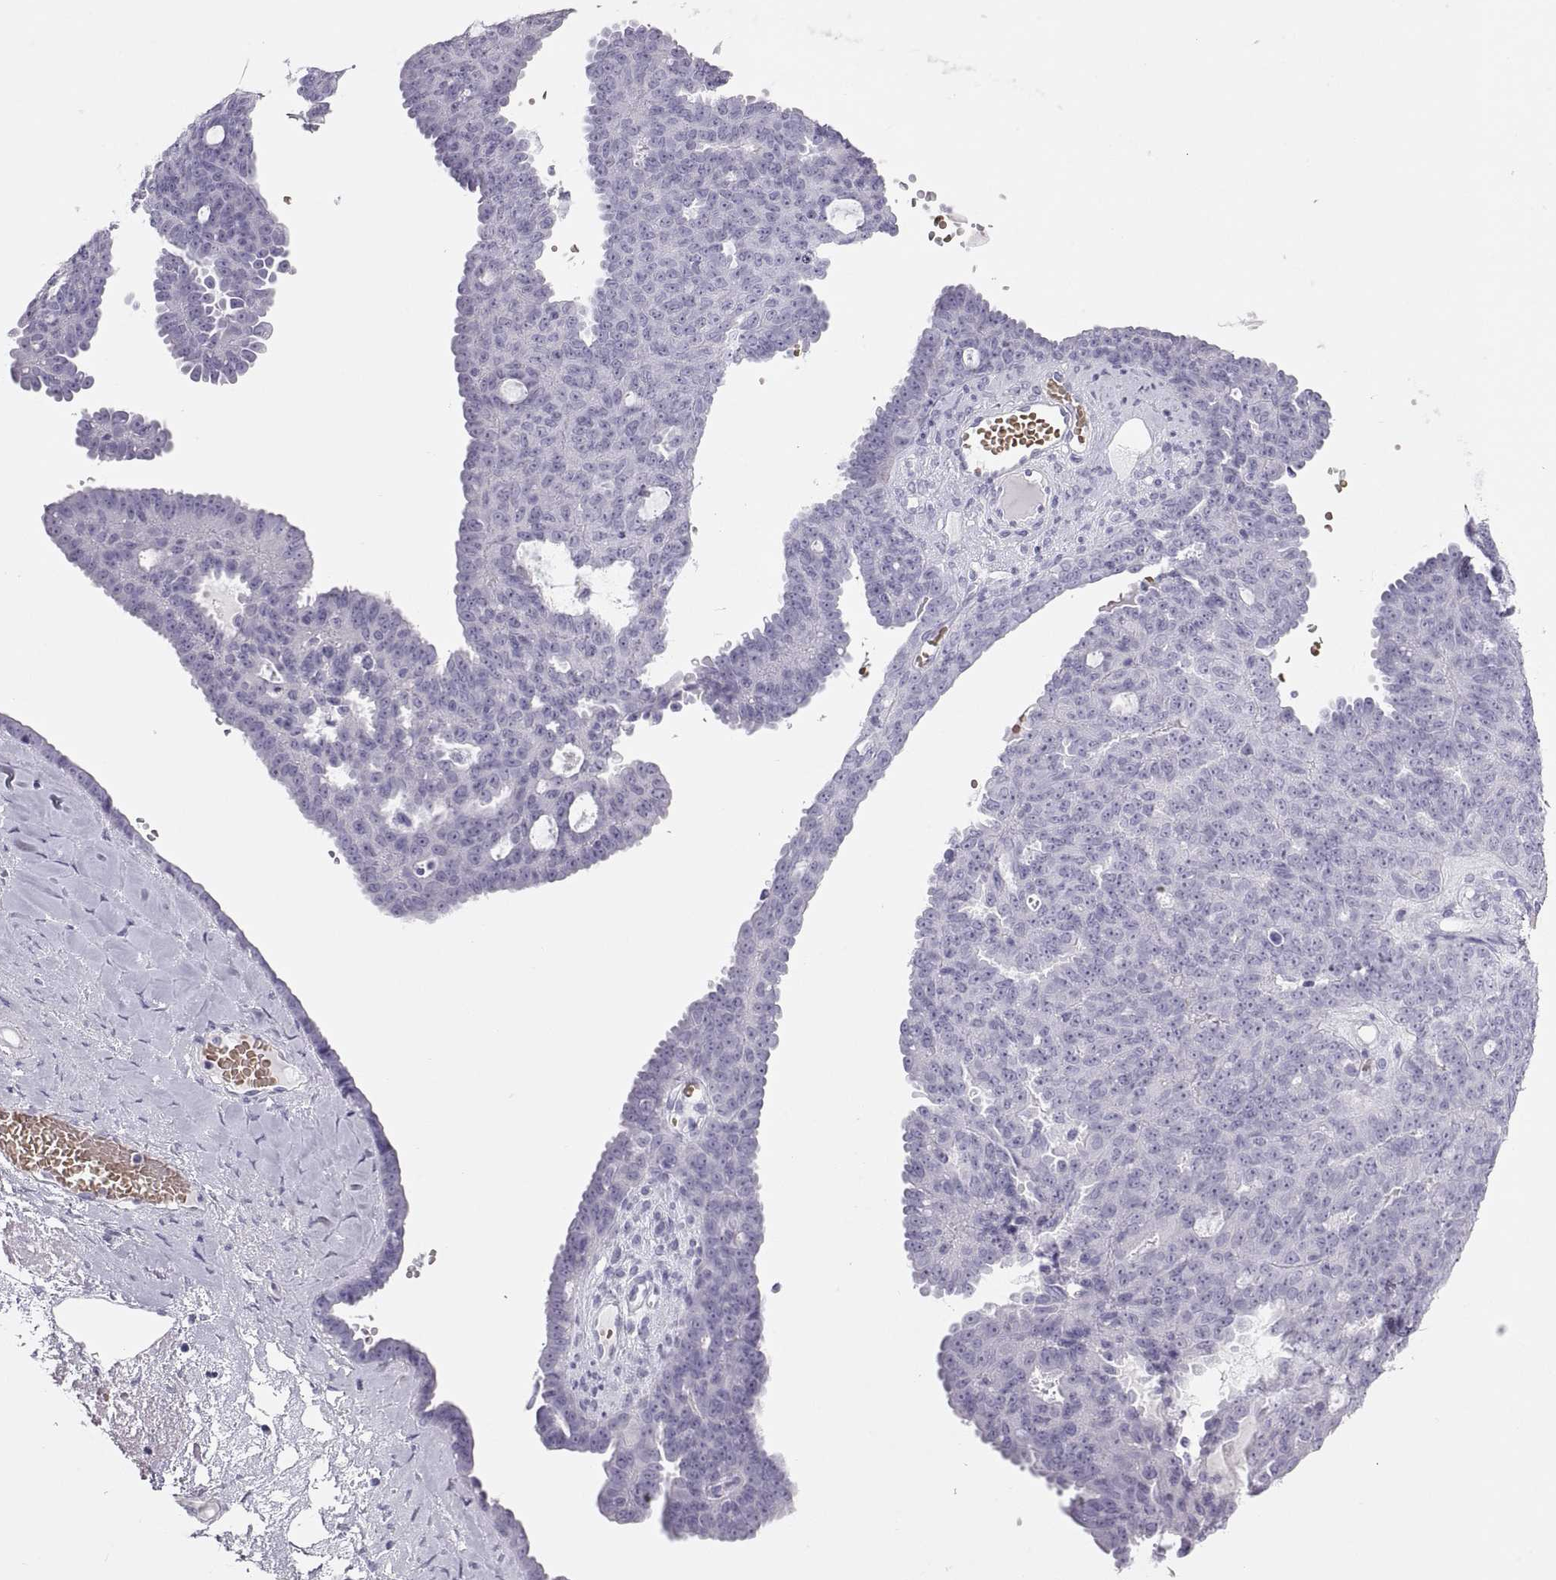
{"staining": {"intensity": "negative", "quantity": "none", "location": "none"}, "tissue": "ovarian cancer", "cell_type": "Tumor cells", "image_type": "cancer", "snomed": [{"axis": "morphology", "description": "Cystadenocarcinoma, serous, NOS"}, {"axis": "topography", "description": "Ovary"}], "caption": "IHC of human ovarian serous cystadenocarcinoma shows no expression in tumor cells. (DAB immunohistochemistry, high magnification).", "gene": "SEMG1", "patient": {"sex": "female", "age": 71}}